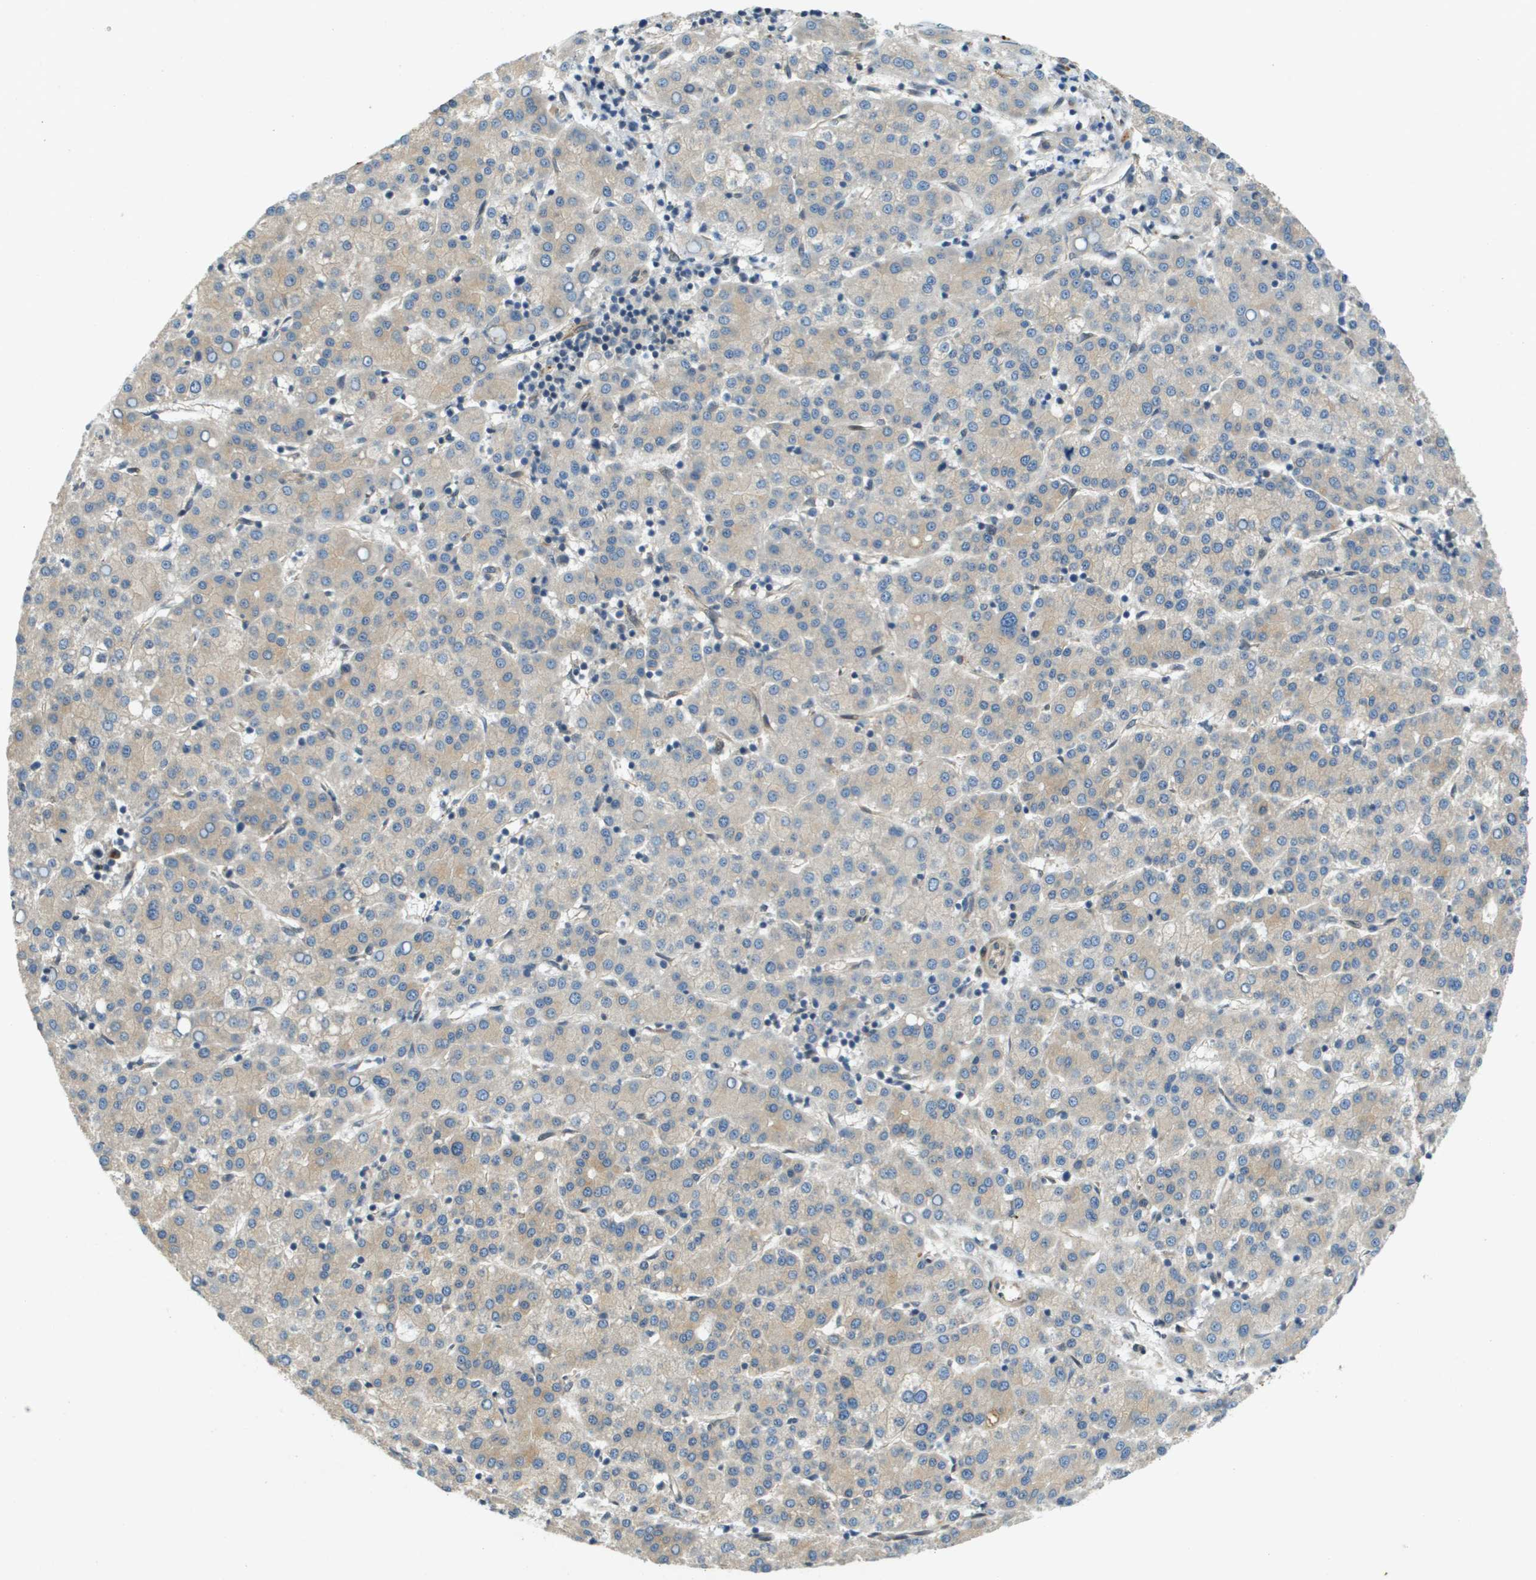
{"staining": {"intensity": "weak", "quantity": "<25%", "location": "cytoplasmic/membranous"}, "tissue": "liver cancer", "cell_type": "Tumor cells", "image_type": "cancer", "snomed": [{"axis": "morphology", "description": "Carcinoma, Hepatocellular, NOS"}, {"axis": "topography", "description": "Liver"}], "caption": "Immunohistochemistry photomicrograph of liver cancer stained for a protein (brown), which reveals no expression in tumor cells.", "gene": "PGAP3", "patient": {"sex": "female", "age": 58}}